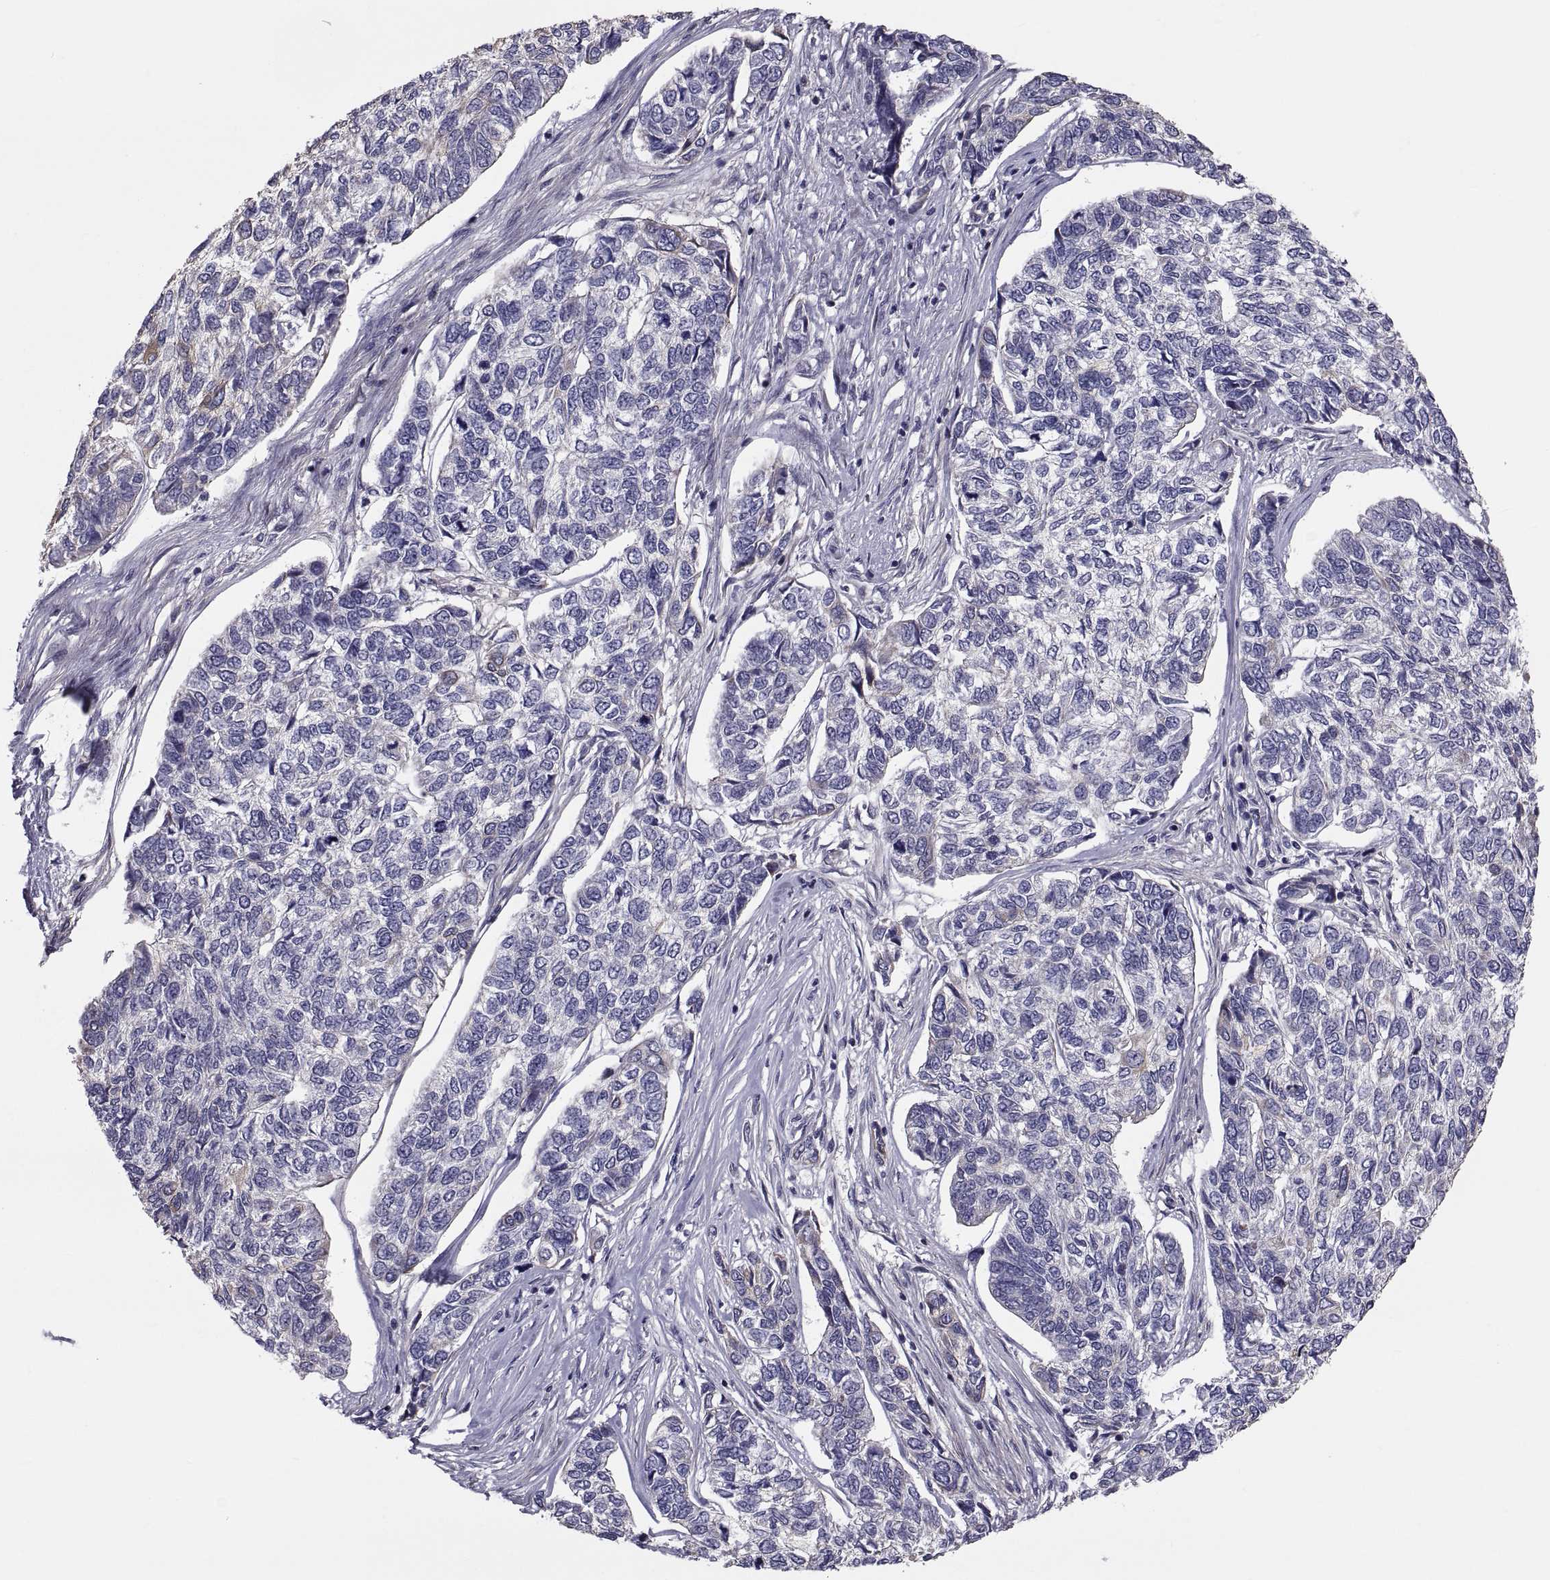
{"staining": {"intensity": "moderate", "quantity": "<25%", "location": "cytoplasmic/membranous"}, "tissue": "skin cancer", "cell_type": "Tumor cells", "image_type": "cancer", "snomed": [{"axis": "morphology", "description": "Basal cell carcinoma"}, {"axis": "topography", "description": "Skin"}], "caption": "A histopathology image showing moderate cytoplasmic/membranous expression in approximately <25% of tumor cells in skin cancer, as visualized by brown immunohistochemical staining.", "gene": "ANO1", "patient": {"sex": "female", "age": 65}}